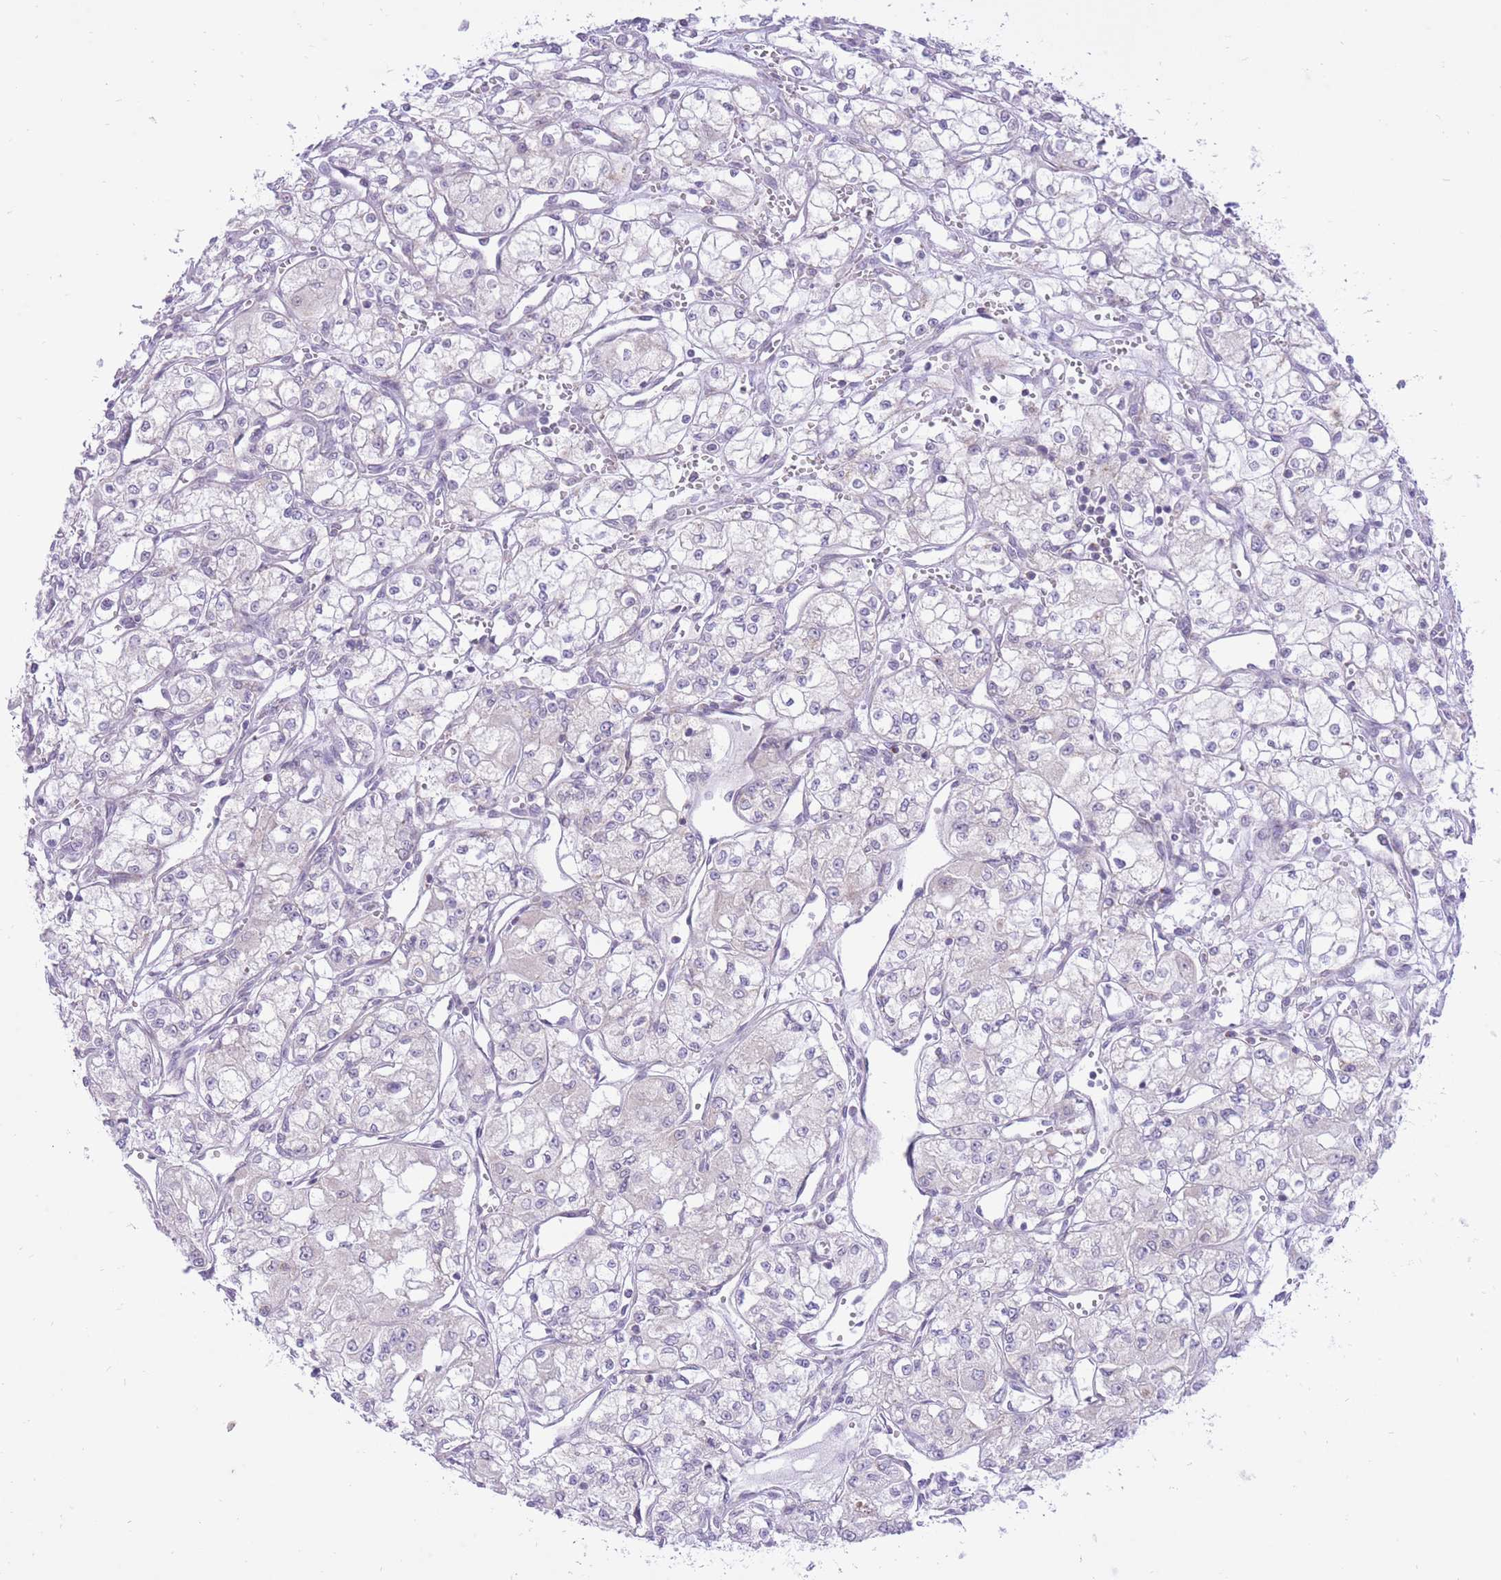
{"staining": {"intensity": "negative", "quantity": "none", "location": "none"}, "tissue": "renal cancer", "cell_type": "Tumor cells", "image_type": "cancer", "snomed": [{"axis": "morphology", "description": "Adenocarcinoma, NOS"}, {"axis": "topography", "description": "Kidney"}], "caption": "Tumor cells show no significant positivity in renal adenocarcinoma. (DAB immunohistochemistry with hematoxylin counter stain).", "gene": "DENND2D", "patient": {"sex": "male", "age": 59}}